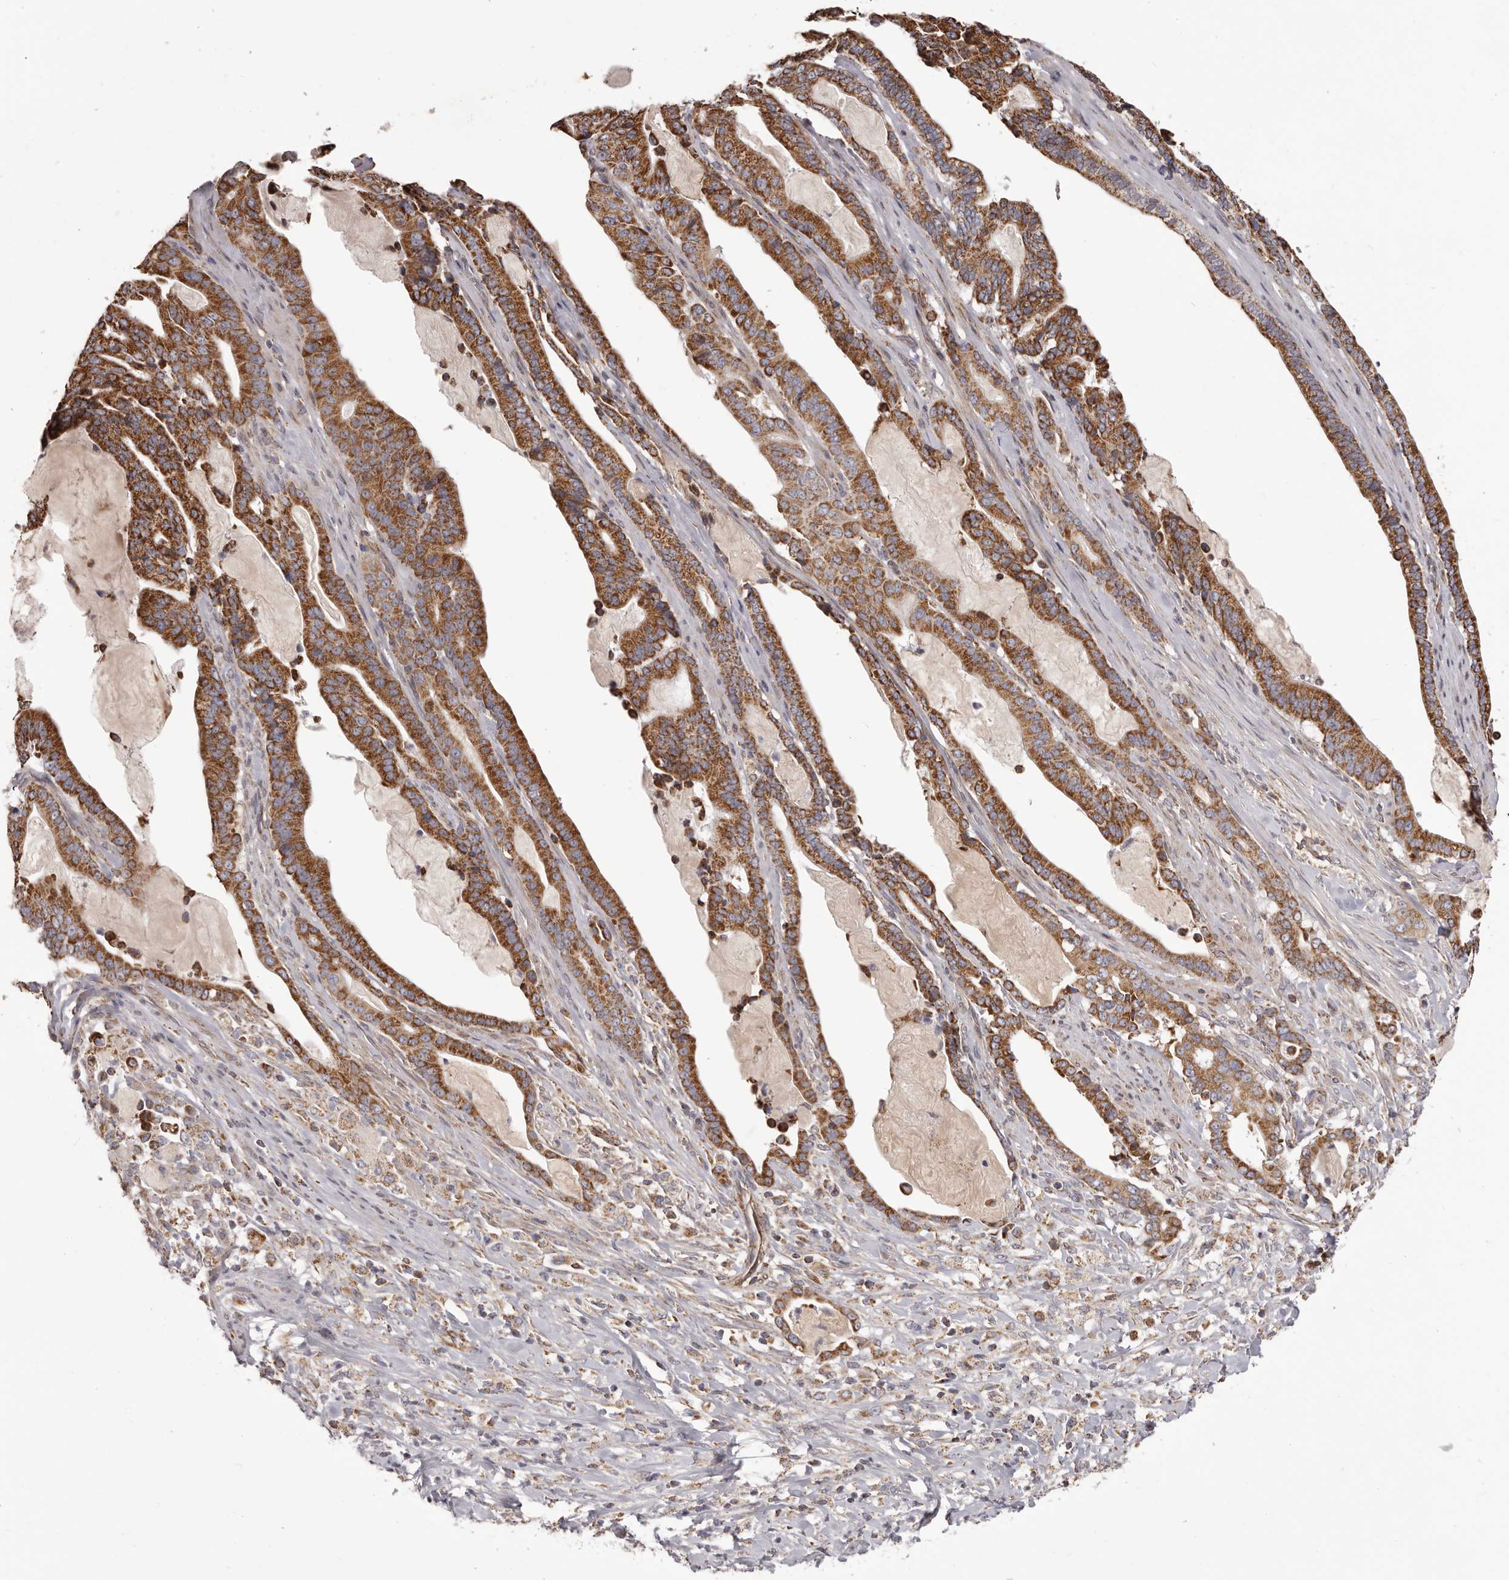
{"staining": {"intensity": "strong", "quantity": ">75%", "location": "cytoplasmic/membranous"}, "tissue": "pancreatic cancer", "cell_type": "Tumor cells", "image_type": "cancer", "snomed": [{"axis": "morphology", "description": "Adenocarcinoma, NOS"}, {"axis": "topography", "description": "Pancreas"}], "caption": "Immunohistochemistry (DAB (3,3'-diaminobenzidine)) staining of pancreatic adenocarcinoma shows strong cytoplasmic/membranous protein expression in about >75% of tumor cells. Immunohistochemistry (ihc) stains the protein in brown and the nuclei are stained blue.", "gene": "CHRM2", "patient": {"sex": "male", "age": 63}}